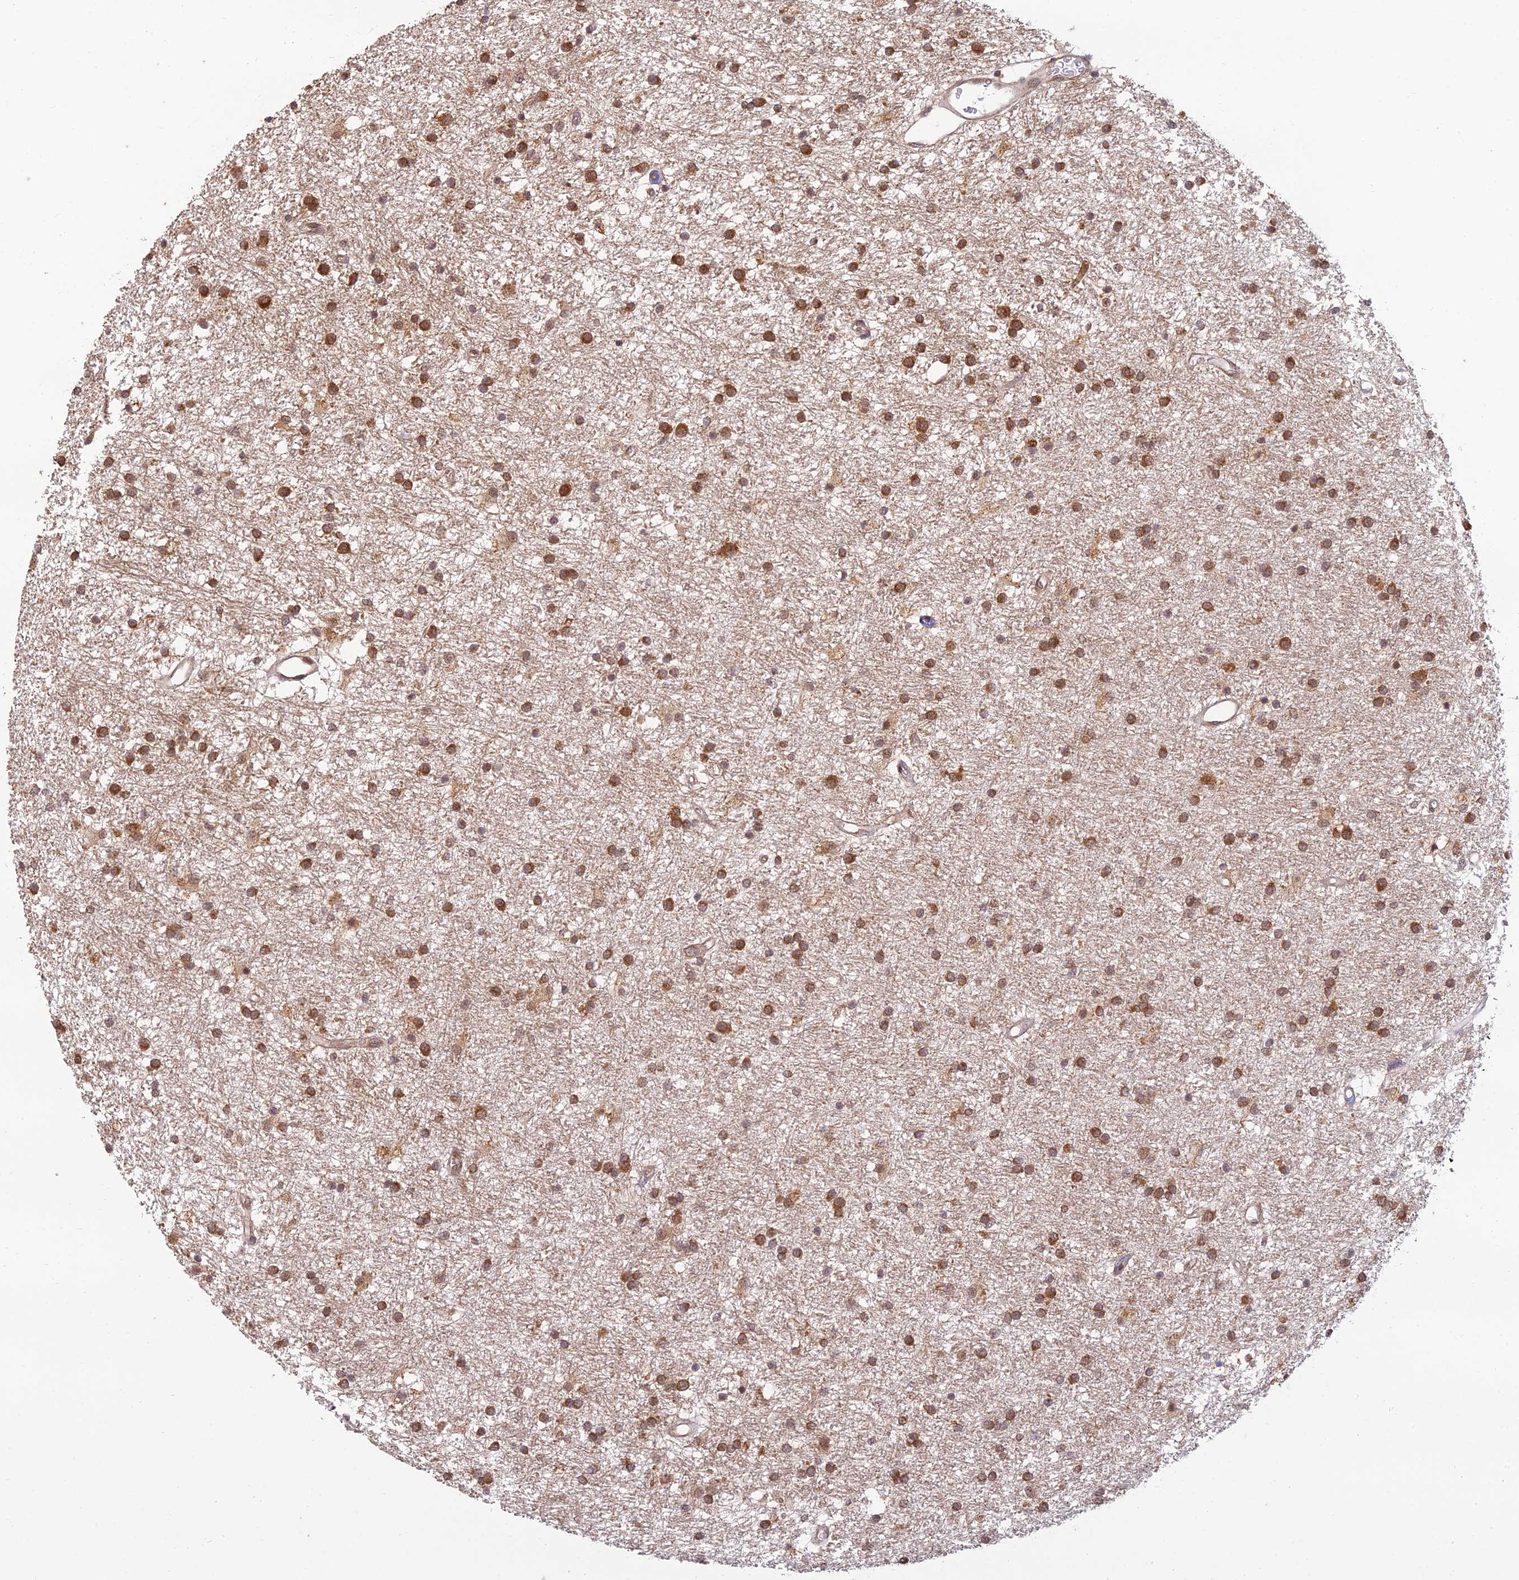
{"staining": {"intensity": "moderate", "quantity": ">75%", "location": "cytoplasmic/membranous"}, "tissue": "glioma", "cell_type": "Tumor cells", "image_type": "cancer", "snomed": [{"axis": "morphology", "description": "Glioma, malignant, High grade"}, {"axis": "topography", "description": "Brain"}], "caption": "Moderate cytoplasmic/membranous staining is seen in approximately >75% of tumor cells in glioma. The staining was performed using DAB to visualize the protein expression in brown, while the nuclei were stained in blue with hematoxylin (Magnification: 20x).", "gene": "SKIC8", "patient": {"sex": "male", "age": 77}}